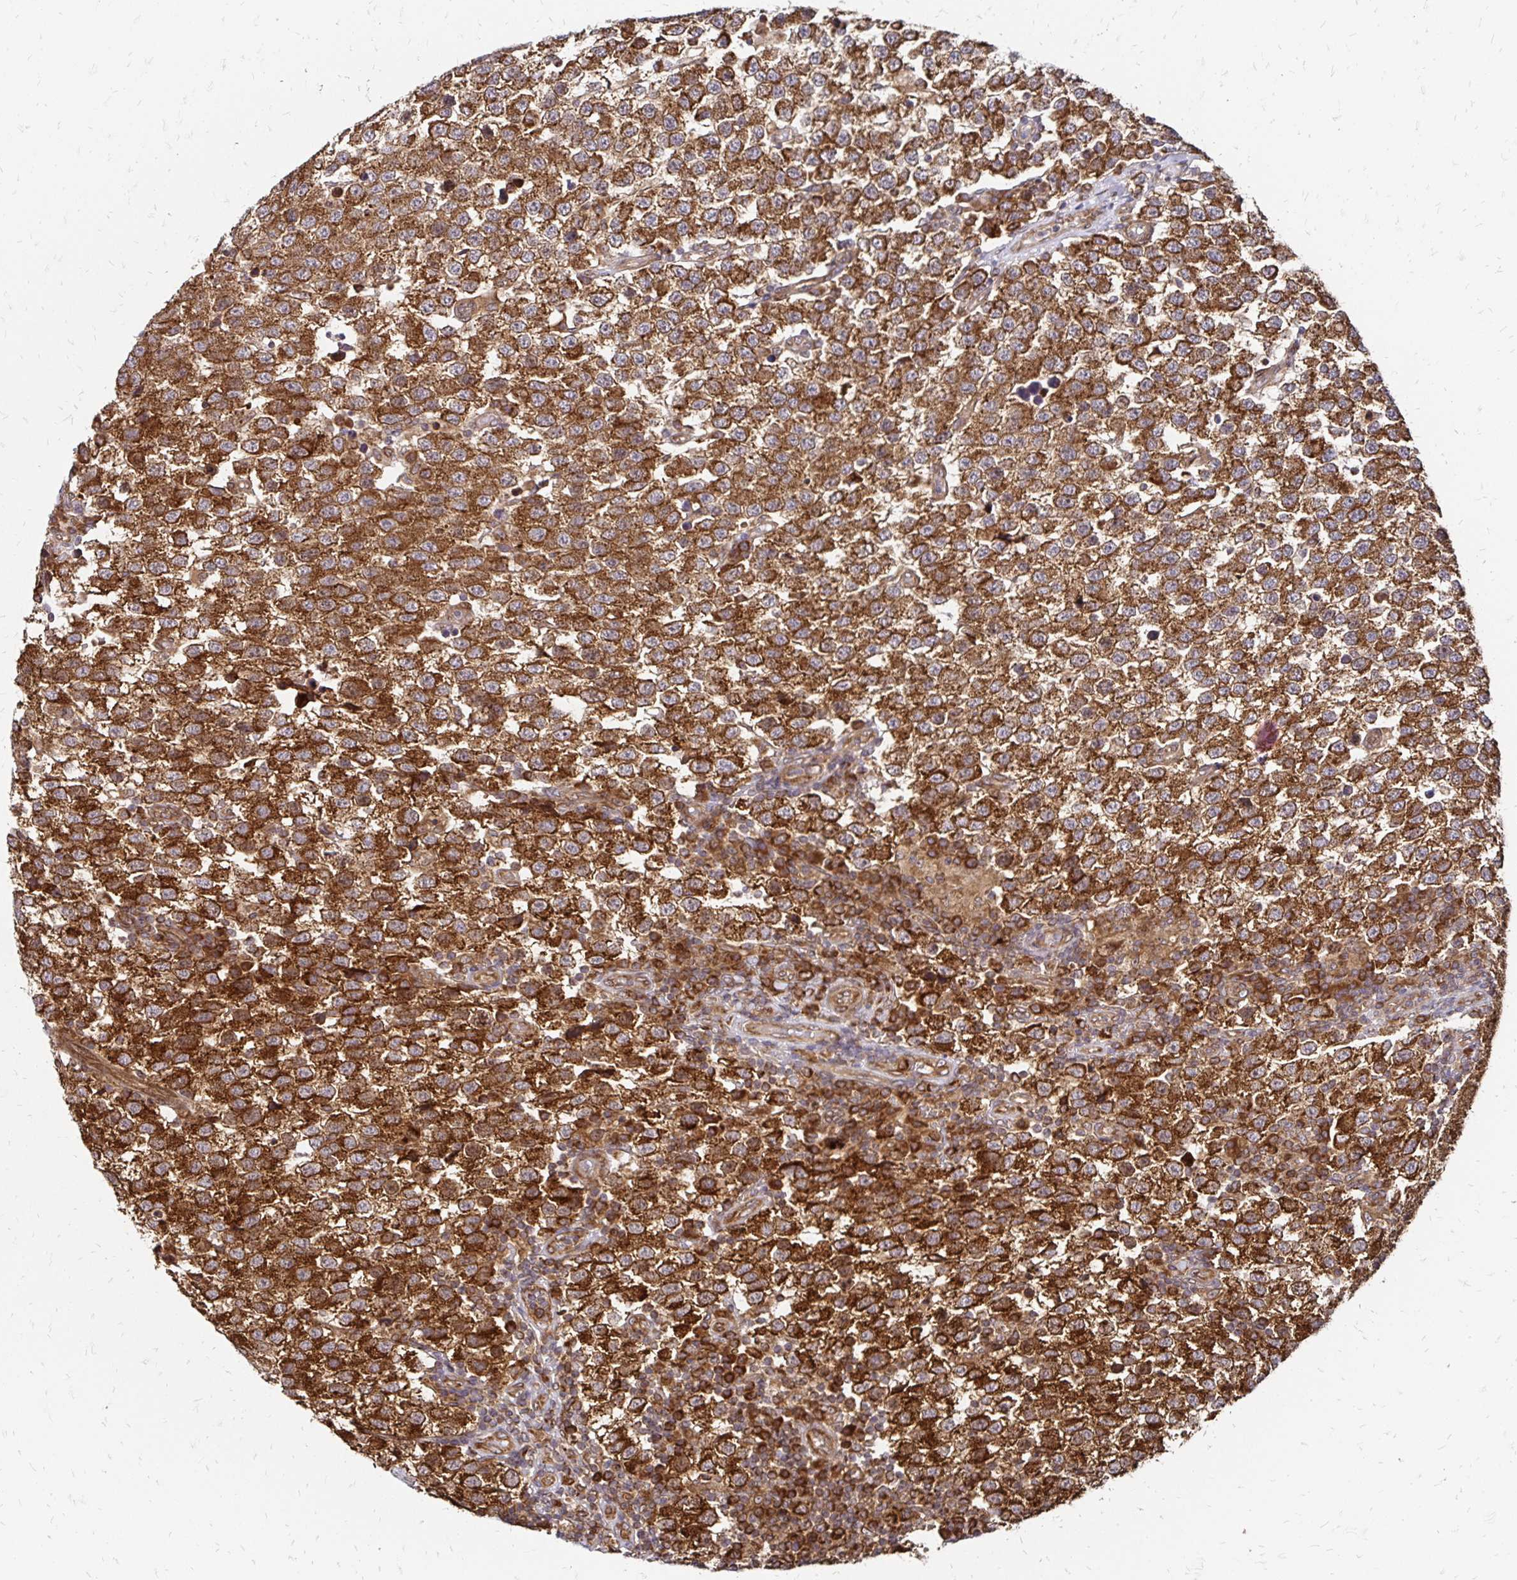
{"staining": {"intensity": "strong", "quantity": ">75%", "location": "cytoplasmic/membranous"}, "tissue": "testis cancer", "cell_type": "Tumor cells", "image_type": "cancer", "snomed": [{"axis": "morphology", "description": "Seminoma, NOS"}, {"axis": "topography", "description": "Testis"}], "caption": "Protein analysis of testis cancer (seminoma) tissue shows strong cytoplasmic/membranous expression in about >75% of tumor cells.", "gene": "ZW10", "patient": {"sex": "male", "age": 34}}